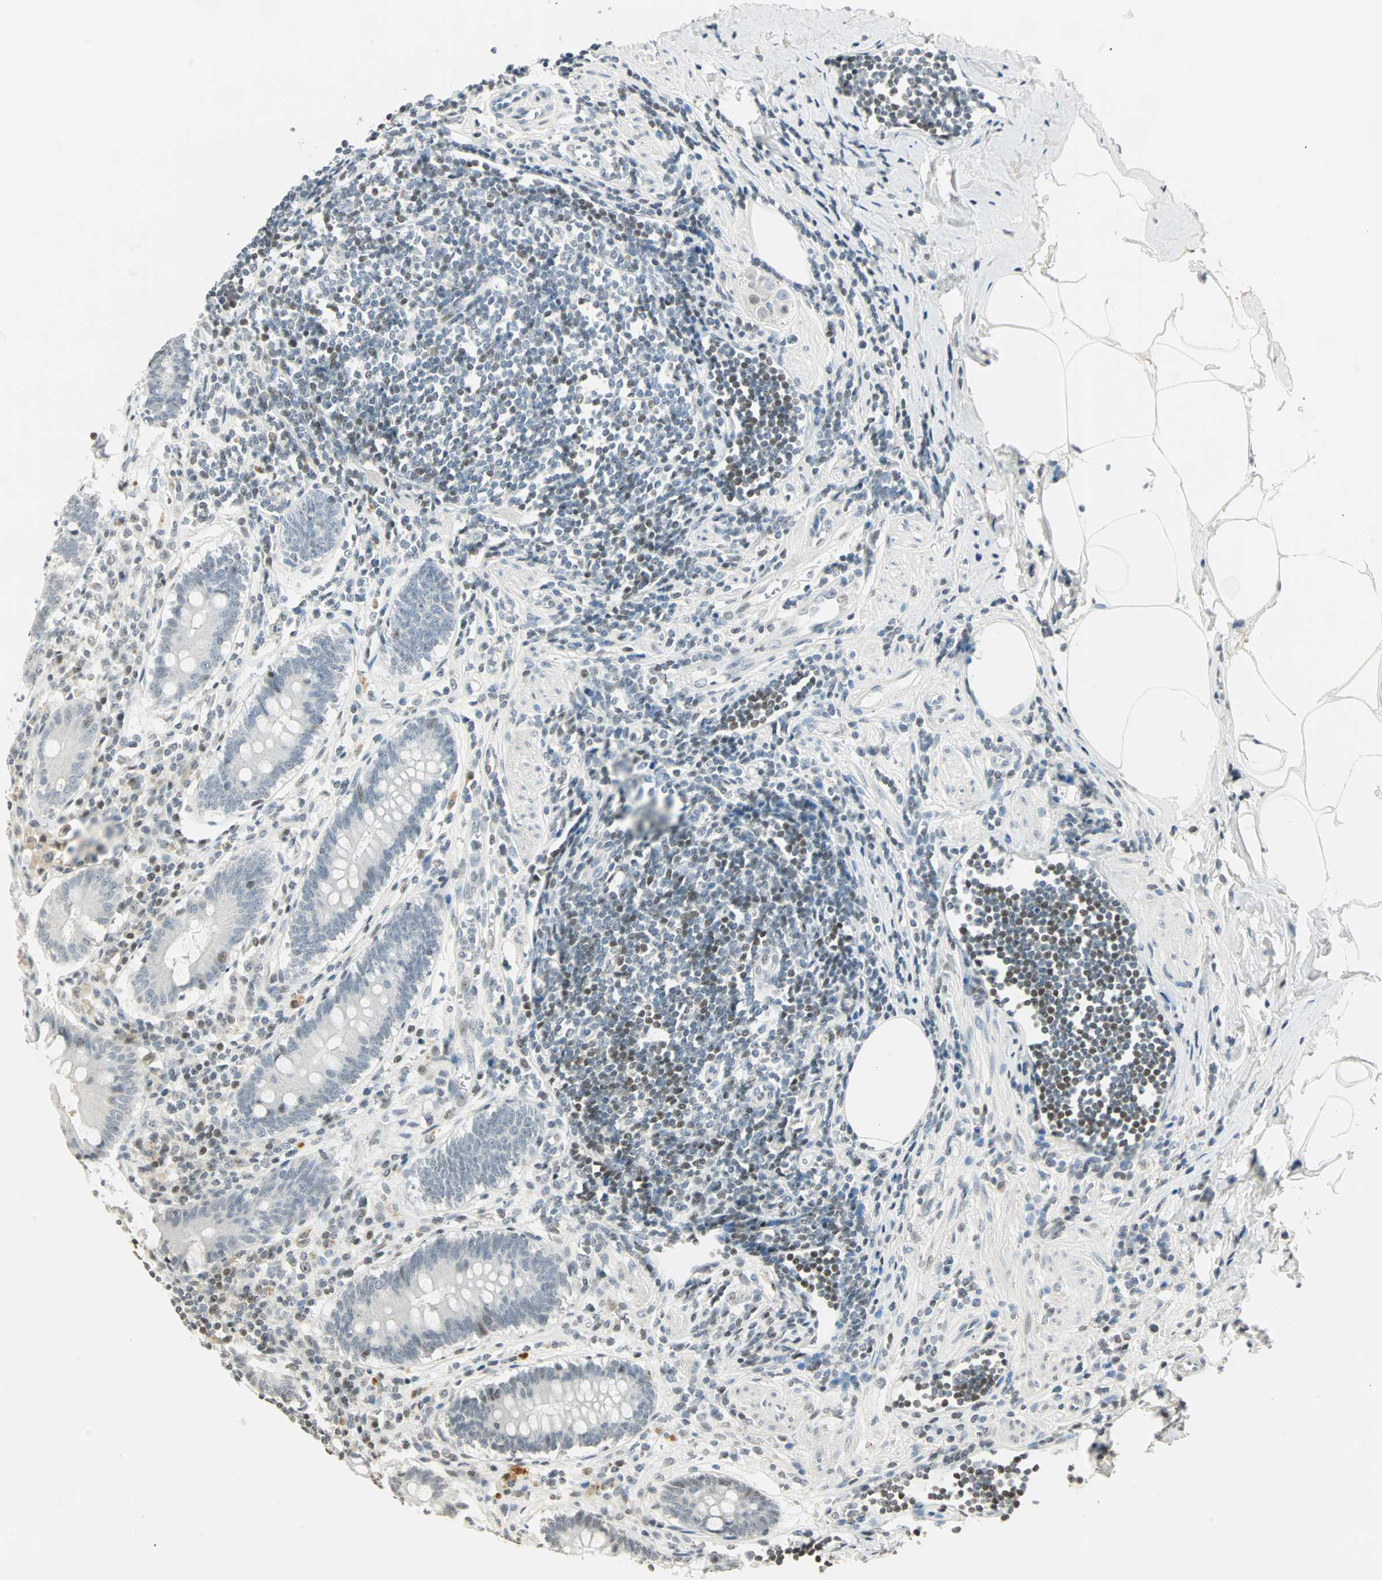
{"staining": {"intensity": "weak", "quantity": "<25%", "location": "nuclear"}, "tissue": "appendix", "cell_type": "Glandular cells", "image_type": "normal", "snomed": [{"axis": "morphology", "description": "Normal tissue, NOS"}, {"axis": "topography", "description": "Appendix"}], "caption": "A photomicrograph of human appendix is negative for staining in glandular cells. (DAB immunohistochemistry (IHC) visualized using brightfield microscopy, high magnification).", "gene": "SMAD3", "patient": {"sex": "female", "age": 50}}